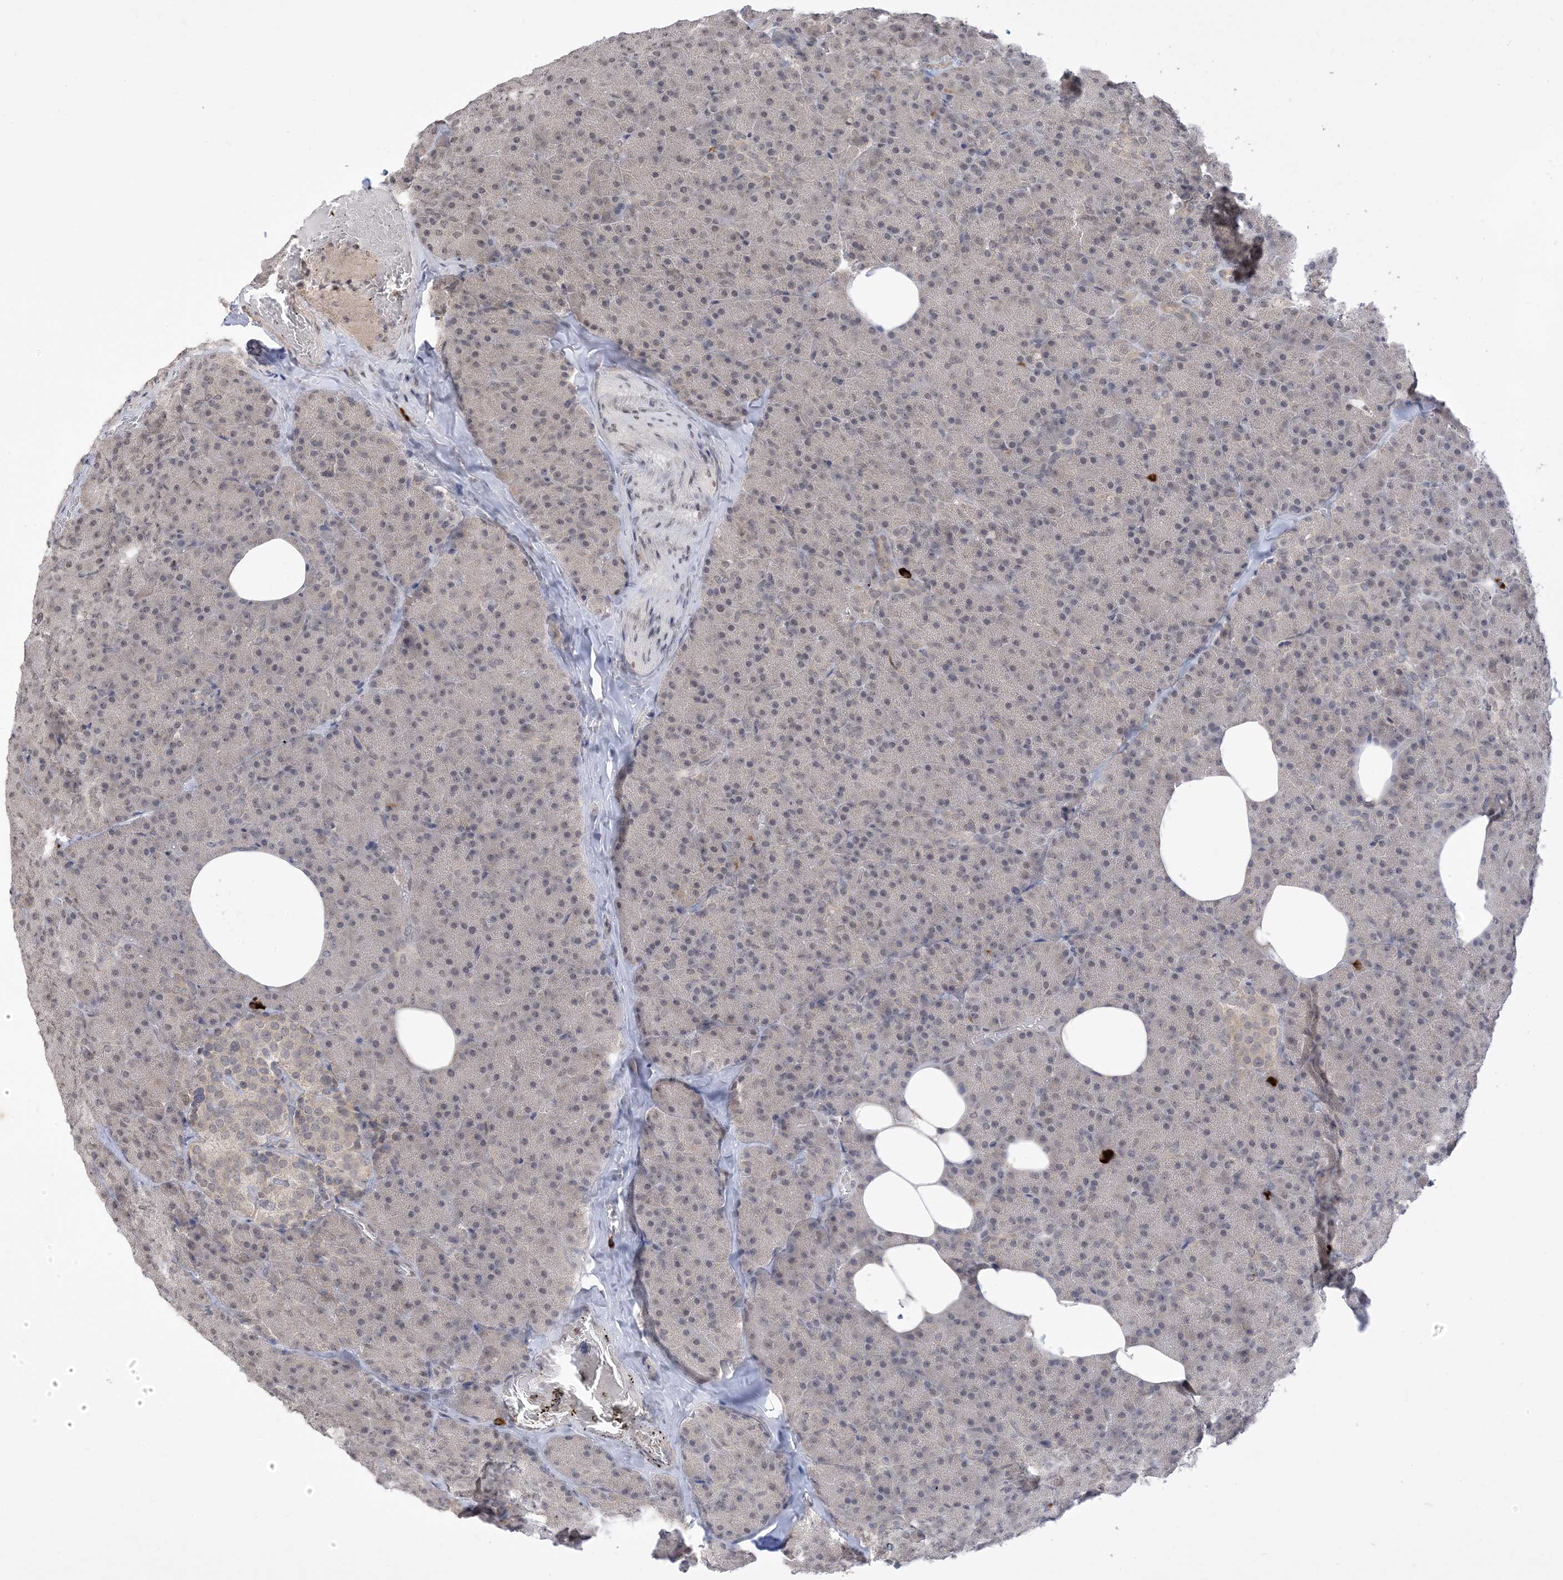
{"staining": {"intensity": "weak", "quantity": "25%-75%", "location": "nuclear"}, "tissue": "pancreas", "cell_type": "Exocrine glandular cells", "image_type": "normal", "snomed": [{"axis": "morphology", "description": "Normal tissue, NOS"}, {"axis": "morphology", "description": "Carcinoid, malignant, NOS"}, {"axis": "topography", "description": "Pancreas"}], "caption": "Unremarkable pancreas was stained to show a protein in brown. There is low levels of weak nuclear positivity in about 25%-75% of exocrine glandular cells.", "gene": "RANBP9", "patient": {"sex": "female", "age": 35}}